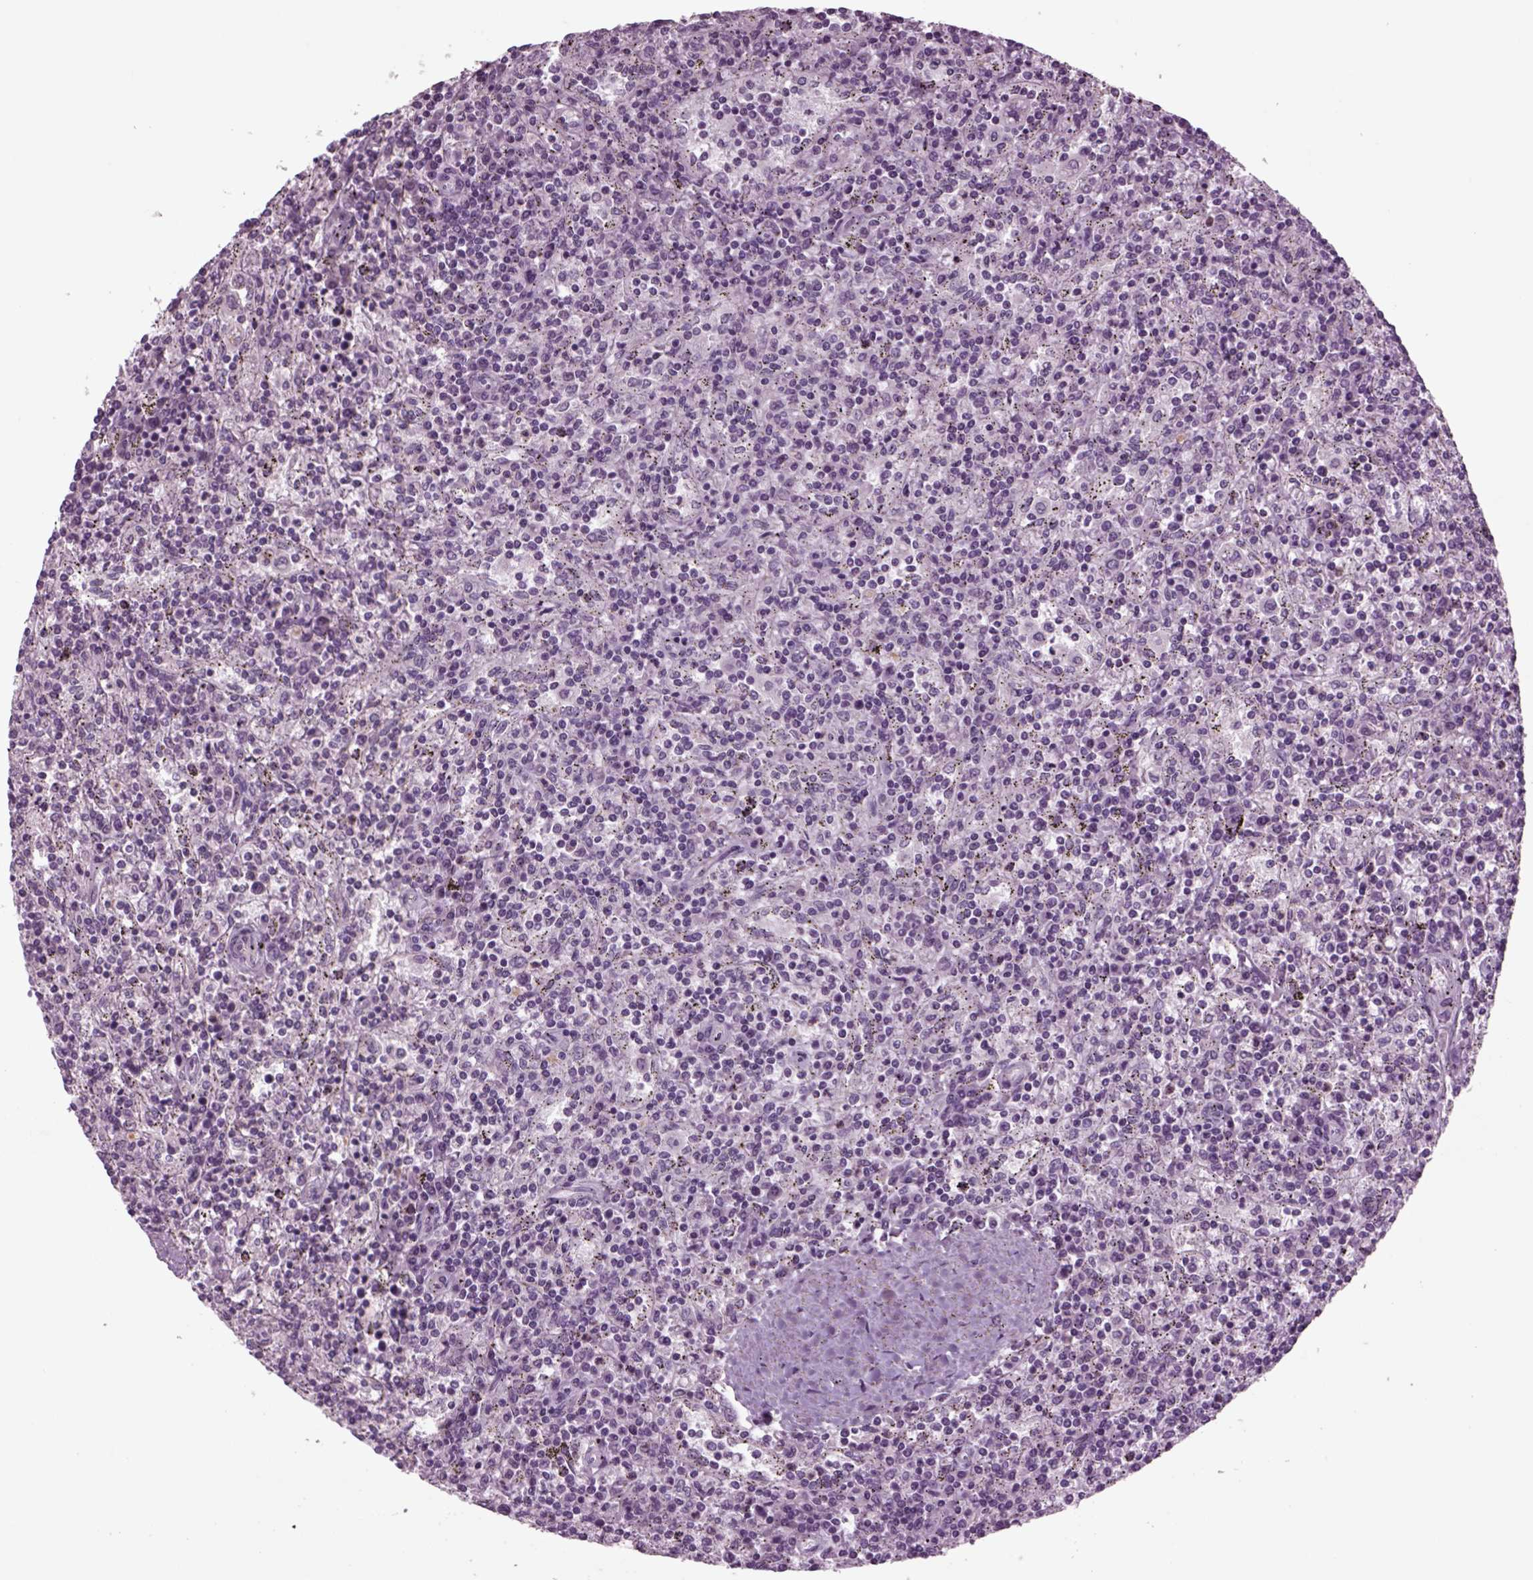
{"staining": {"intensity": "negative", "quantity": "none", "location": "none"}, "tissue": "lymphoma", "cell_type": "Tumor cells", "image_type": "cancer", "snomed": [{"axis": "morphology", "description": "Malignant lymphoma, non-Hodgkin's type, Low grade"}, {"axis": "topography", "description": "Spleen"}], "caption": "Tumor cells are negative for brown protein staining in lymphoma.", "gene": "ODF3", "patient": {"sex": "male", "age": 62}}